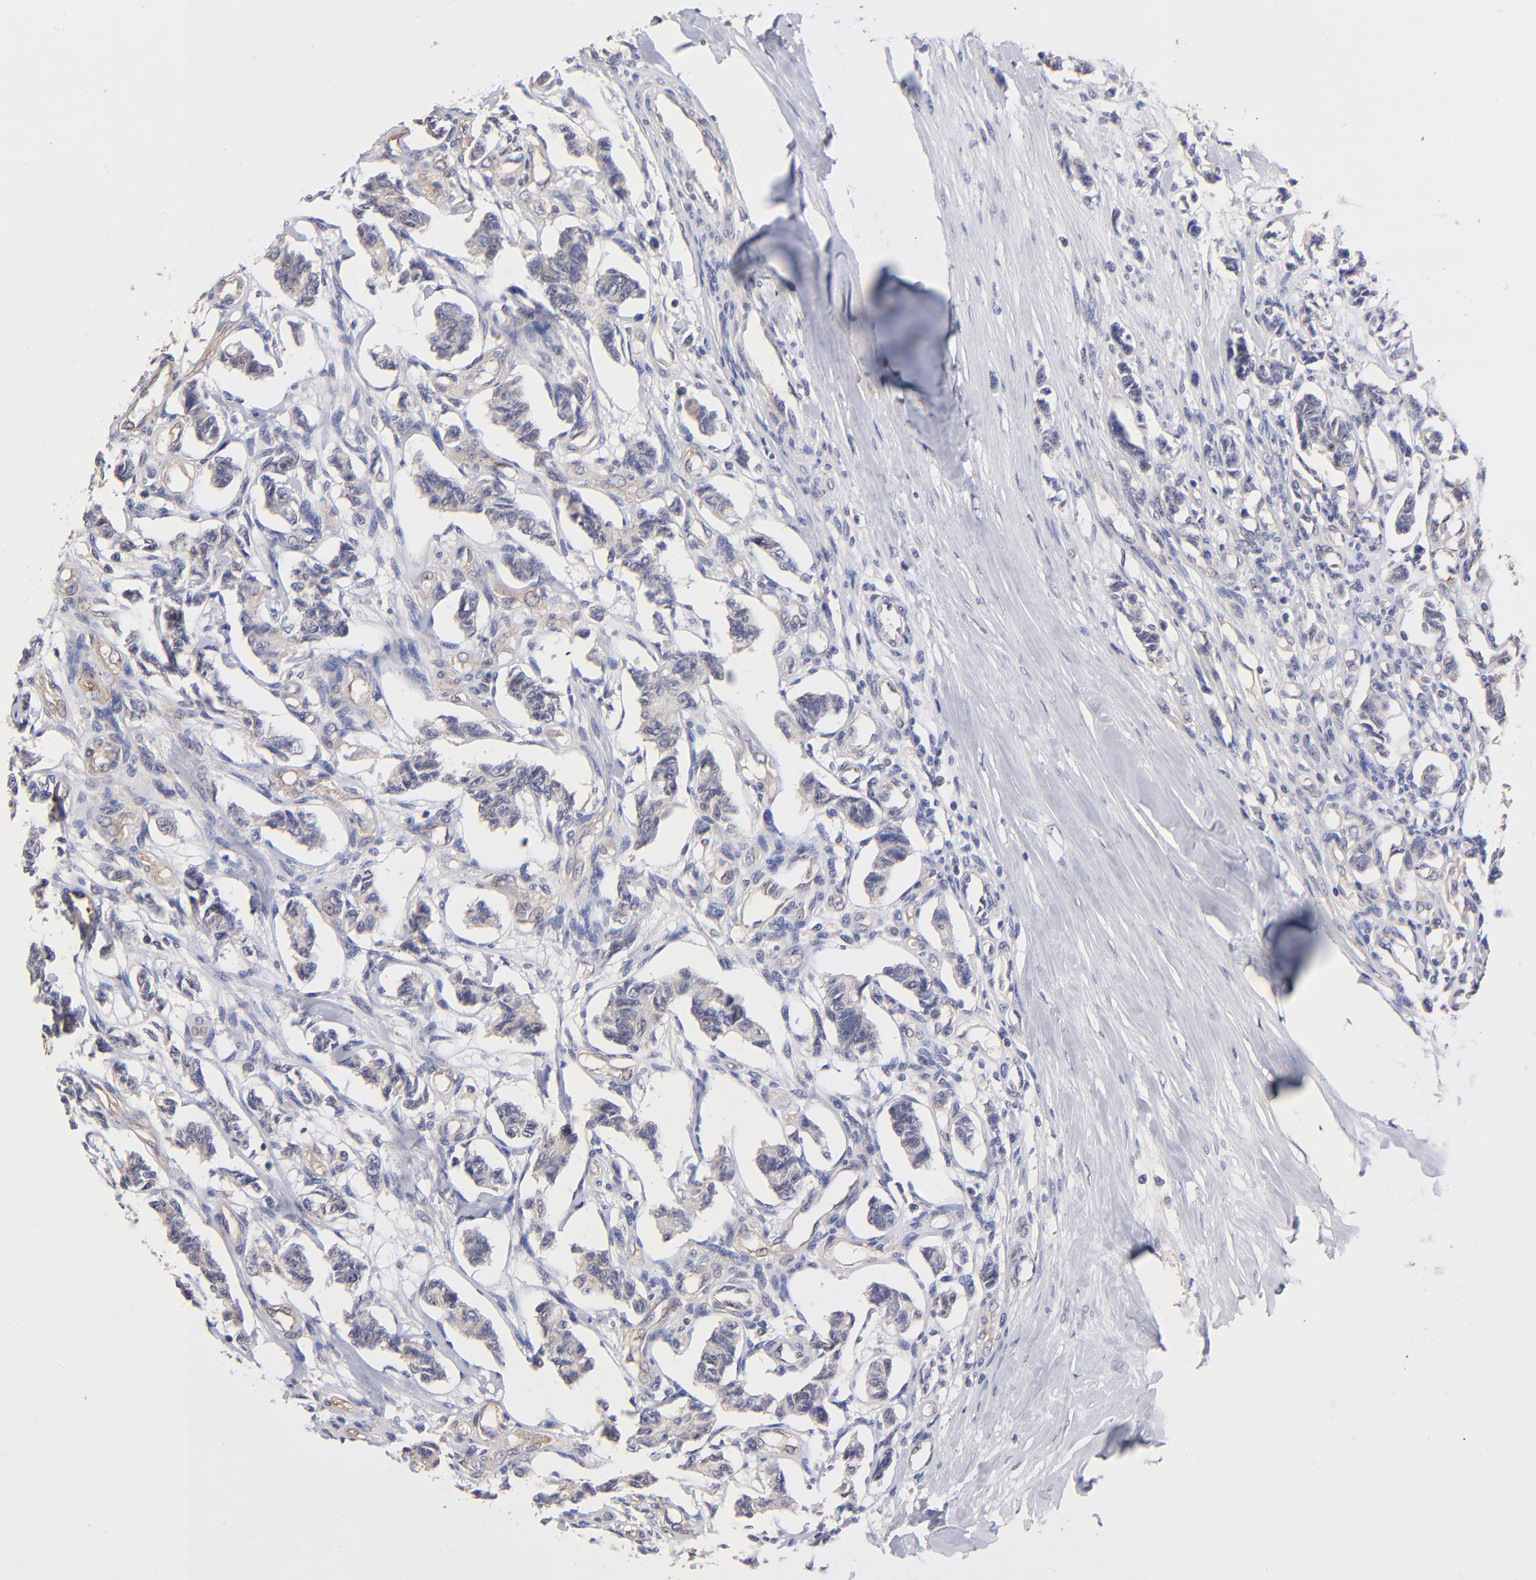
{"staining": {"intensity": "negative", "quantity": "none", "location": "none"}, "tissue": "renal cancer", "cell_type": "Tumor cells", "image_type": "cancer", "snomed": [{"axis": "morphology", "description": "Carcinoid, malignant, NOS"}, {"axis": "topography", "description": "Kidney"}], "caption": "Tumor cells are negative for protein expression in human renal cancer (carcinoid (malignant)).", "gene": "ASB7", "patient": {"sex": "female", "age": 41}}